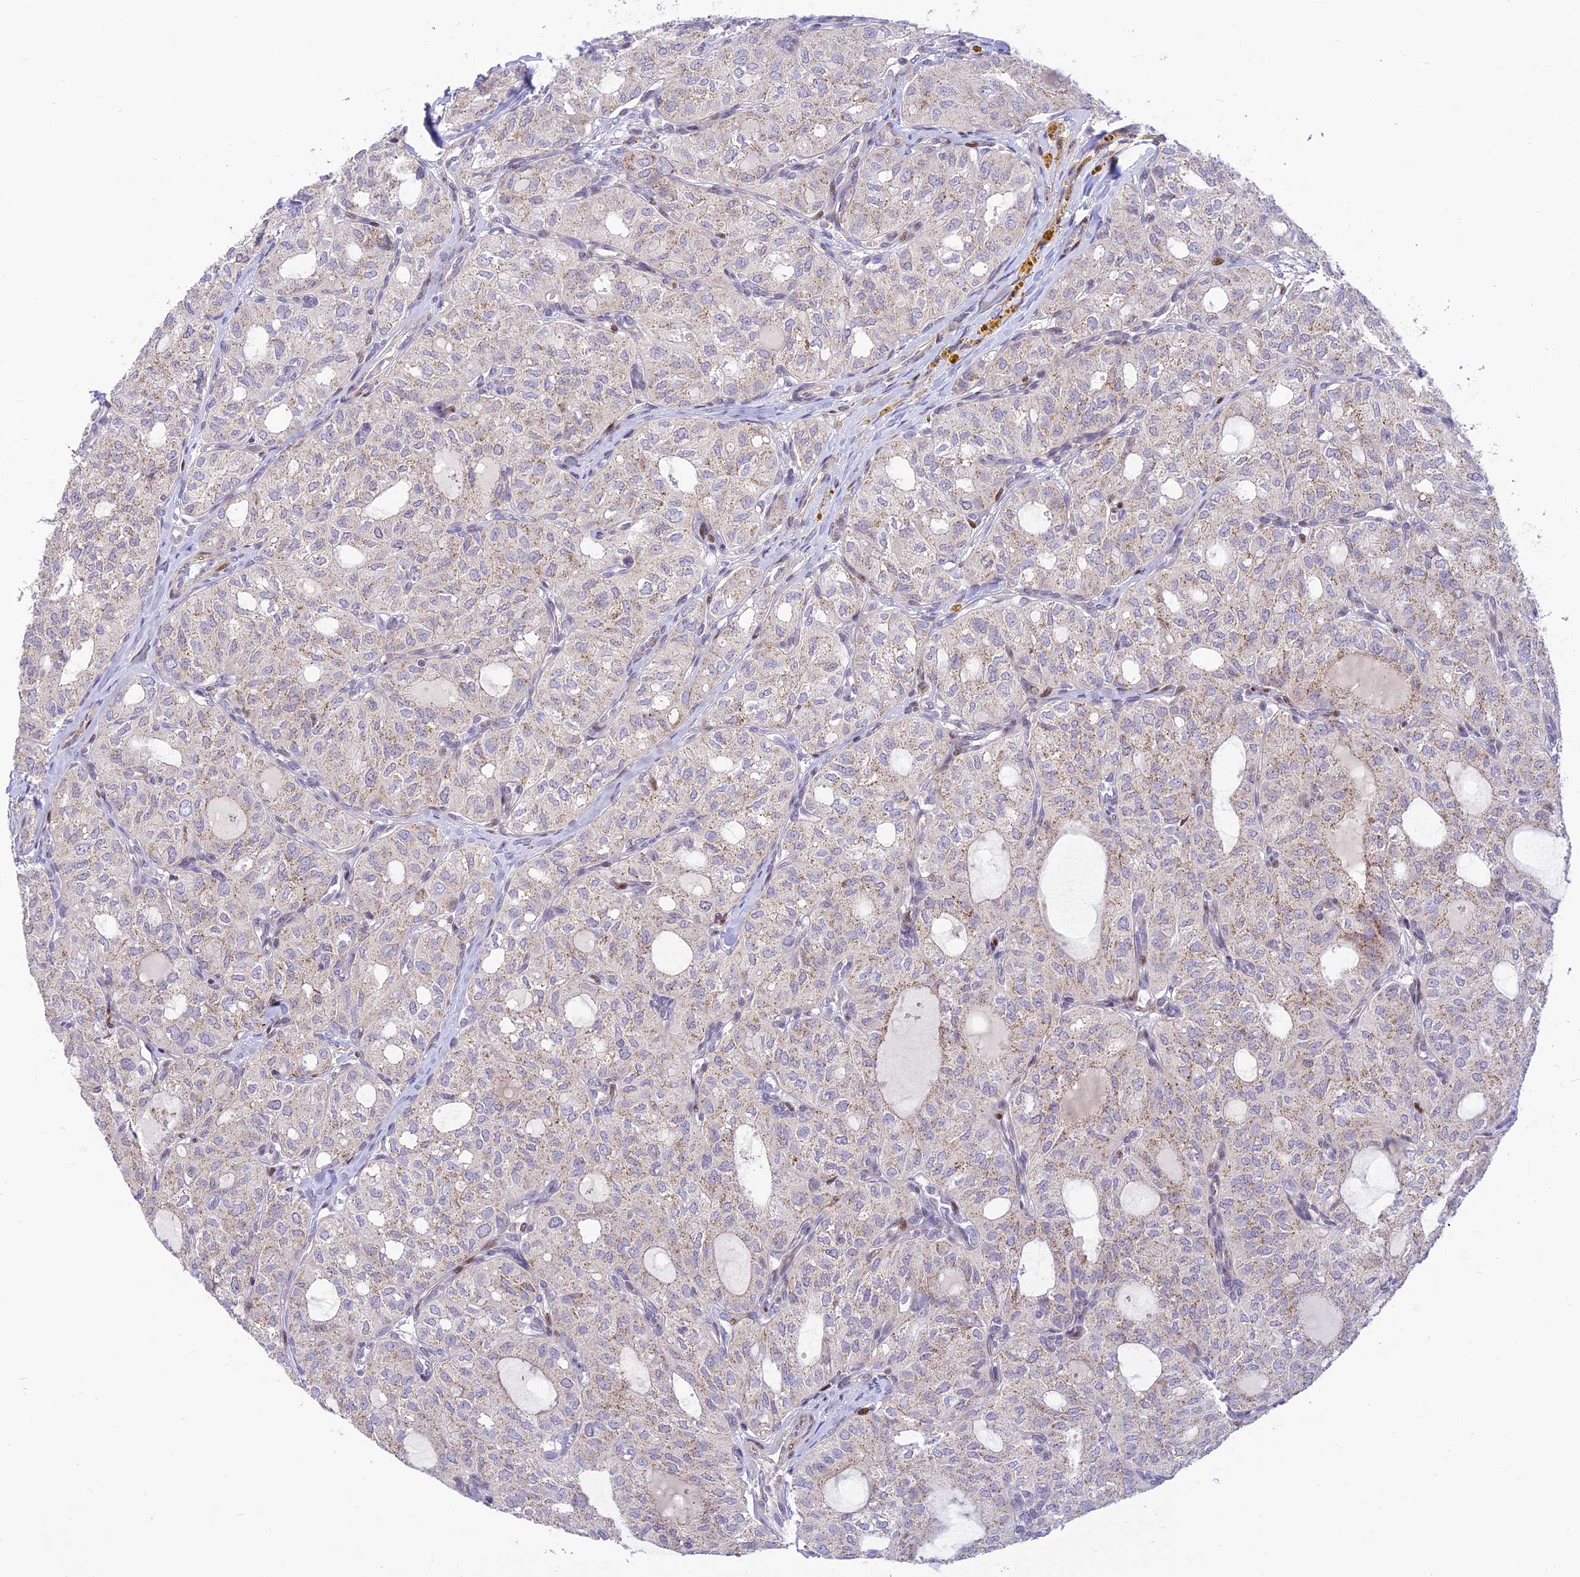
{"staining": {"intensity": "weak", "quantity": "25%-75%", "location": "cytoplasmic/membranous"}, "tissue": "thyroid cancer", "cell_type": "Tumor cells", "image_type": "cancer", "snomed": [{"axis": "morphology", "description": "Follicular adenoma carcinoma, NOS"}, {"axis": "topography", "description": "Thyroid gland"}], "caption": "A brown stain labels weak cytoplasmic/membranous staining of a protein in human thyroid follicular adenoma carcinoma tumor cells.", "gene": "FAM186B", "patient": {"sex": "male", "age": 75}}